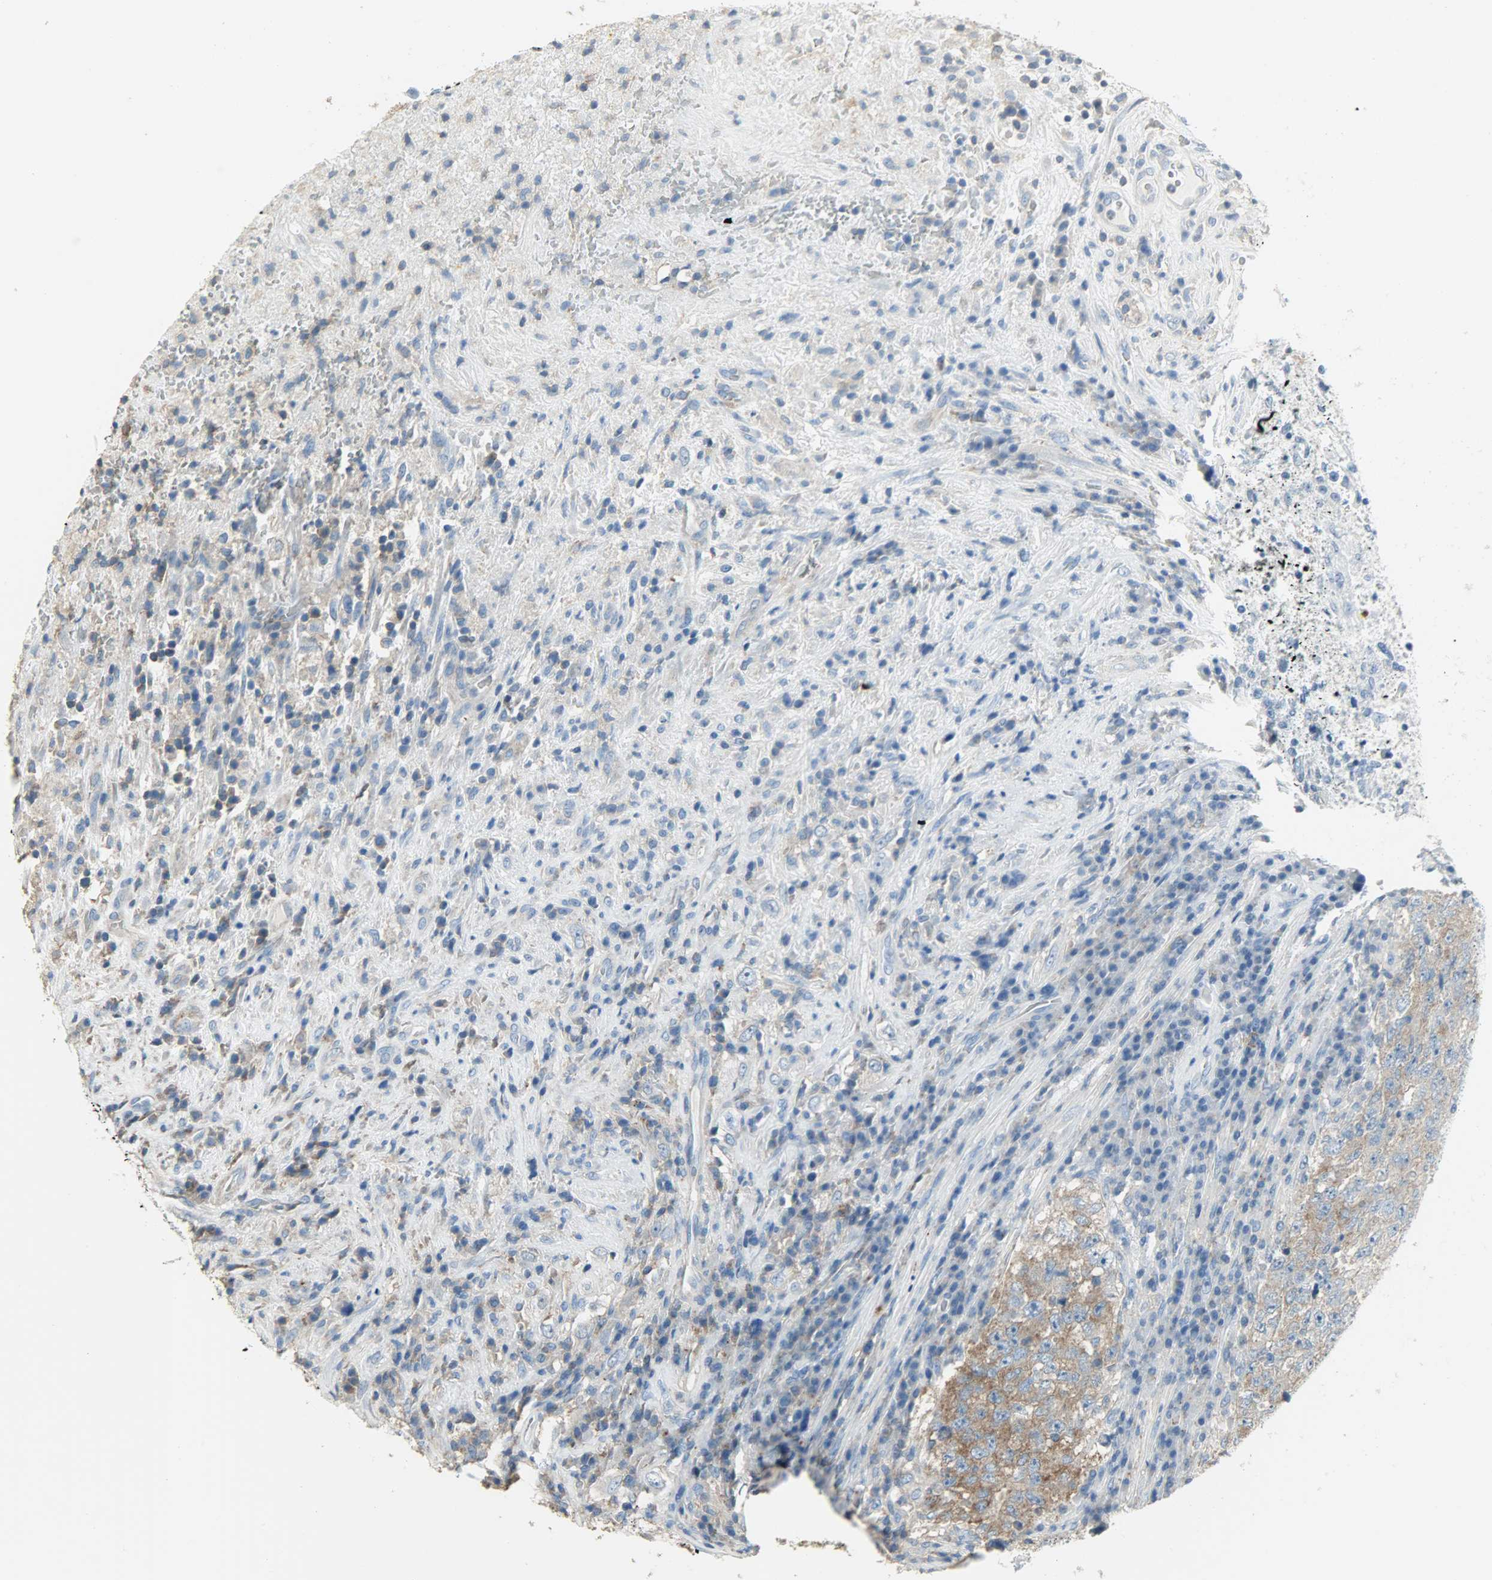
{"staining": {"intensity": "weak", "quantity": ">75%", "location": "cytoplasmic/membranous"}, "tissue": "testis cancer", "cell_type": "Tumor cells", "image_type": "cancer", "snomed": [{"axis": "morphology", "description": "Necrosis, NOS"}, {"axis": "morphology", "description": "Carcinoma, Embryonal, NOS"}, {"axis": "topography", "description": "Testis"}], "caption": "The immunohistochemical stain labels weak cytoplasmic/membranous expression in tumor cells of testis embryonal carcinoma tissue.", "gene": "DNAJA4", "patient": {"sex": "male", "age": 19}}